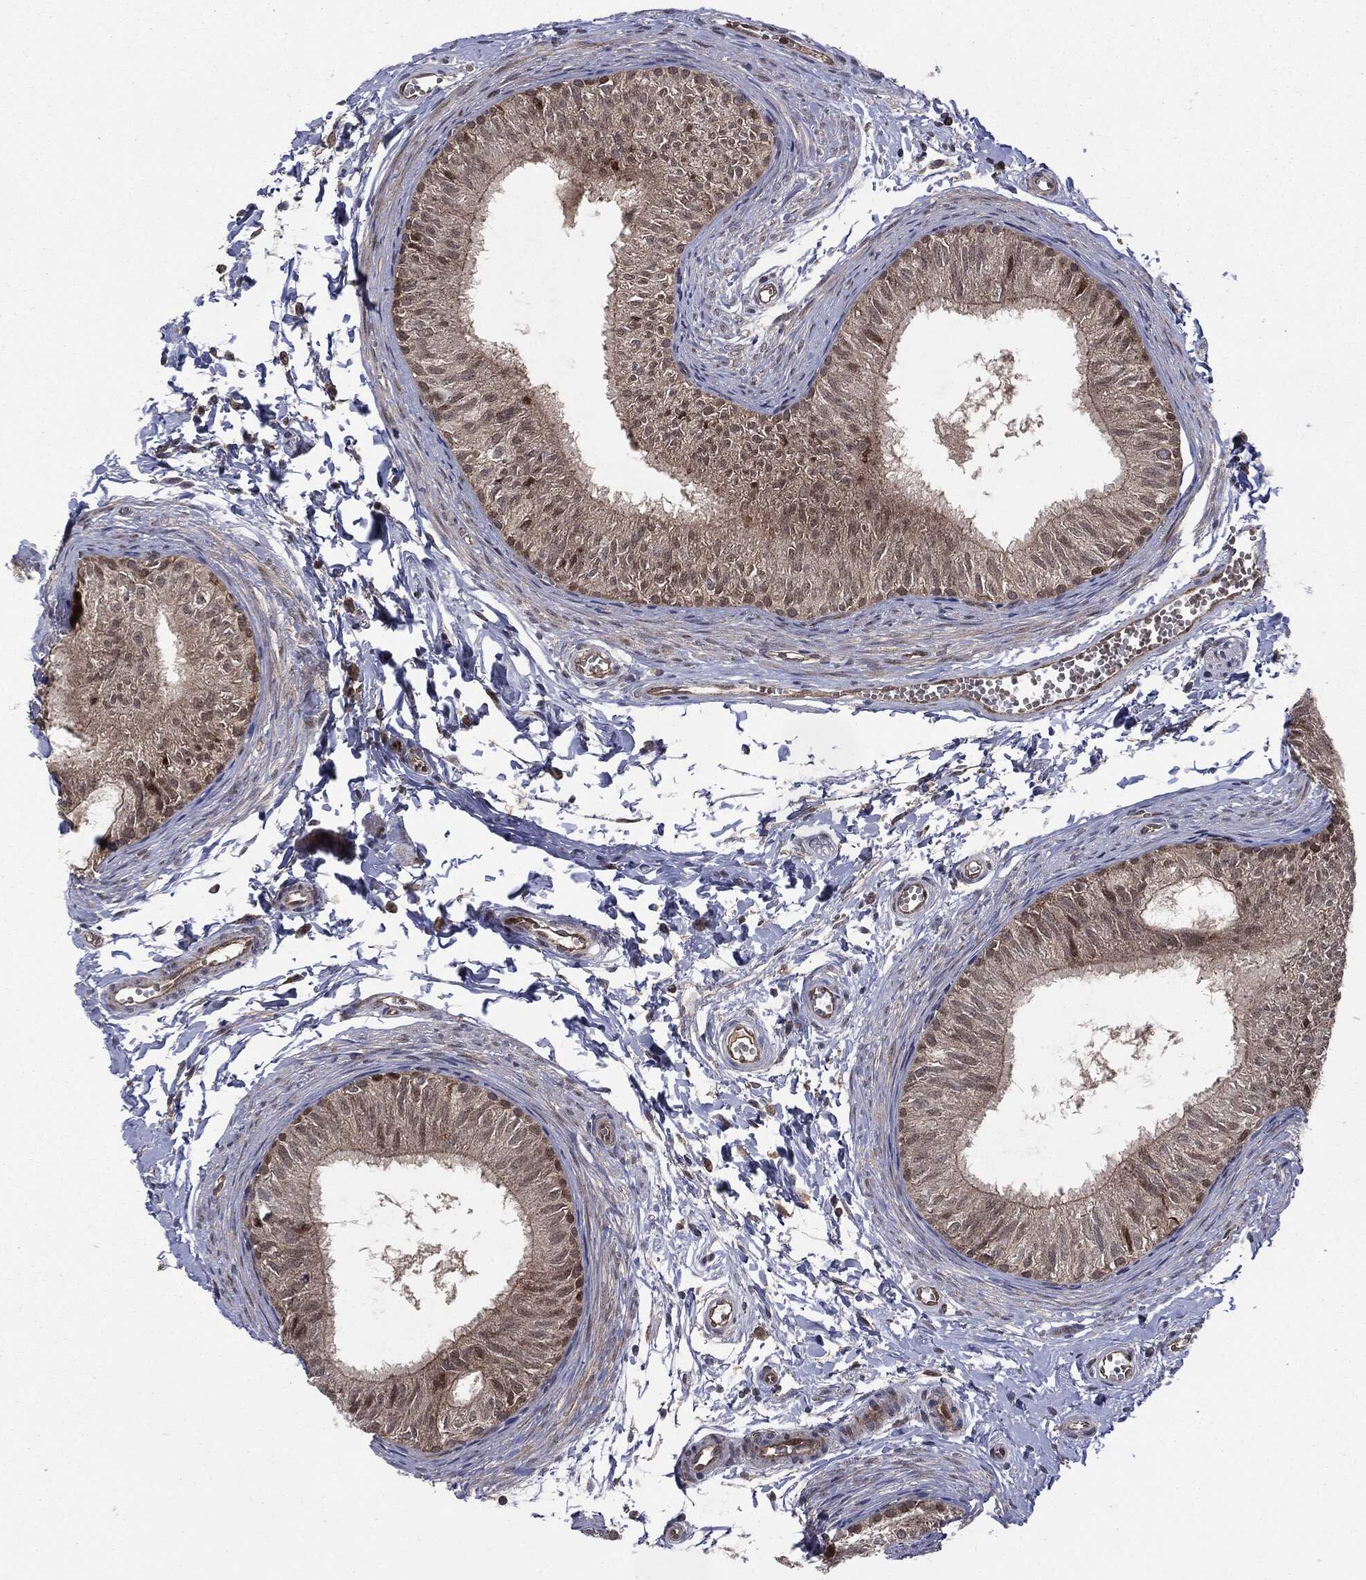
{"staining": {"intensity": "weak", "quantity": ">75%", "location": "cytoplasmic/membranous"}, "tissue": "epididymis", "cell_type": "Glandular cells", "image_type": "normal", "snomed": [{"axis": "morphology", "description": "Normal tissue, NOS"}, {"axis": "topography", "description": "Epididymis"}], "caption": "Approximately >75% of glandular cells in unremarkable epididymis display weak cytoplasmic/membranous protein positivity as visualized by brown immunohistochemical staining.", "gene": "PTPA", "patient": {"sex": "male", "age": 22}}